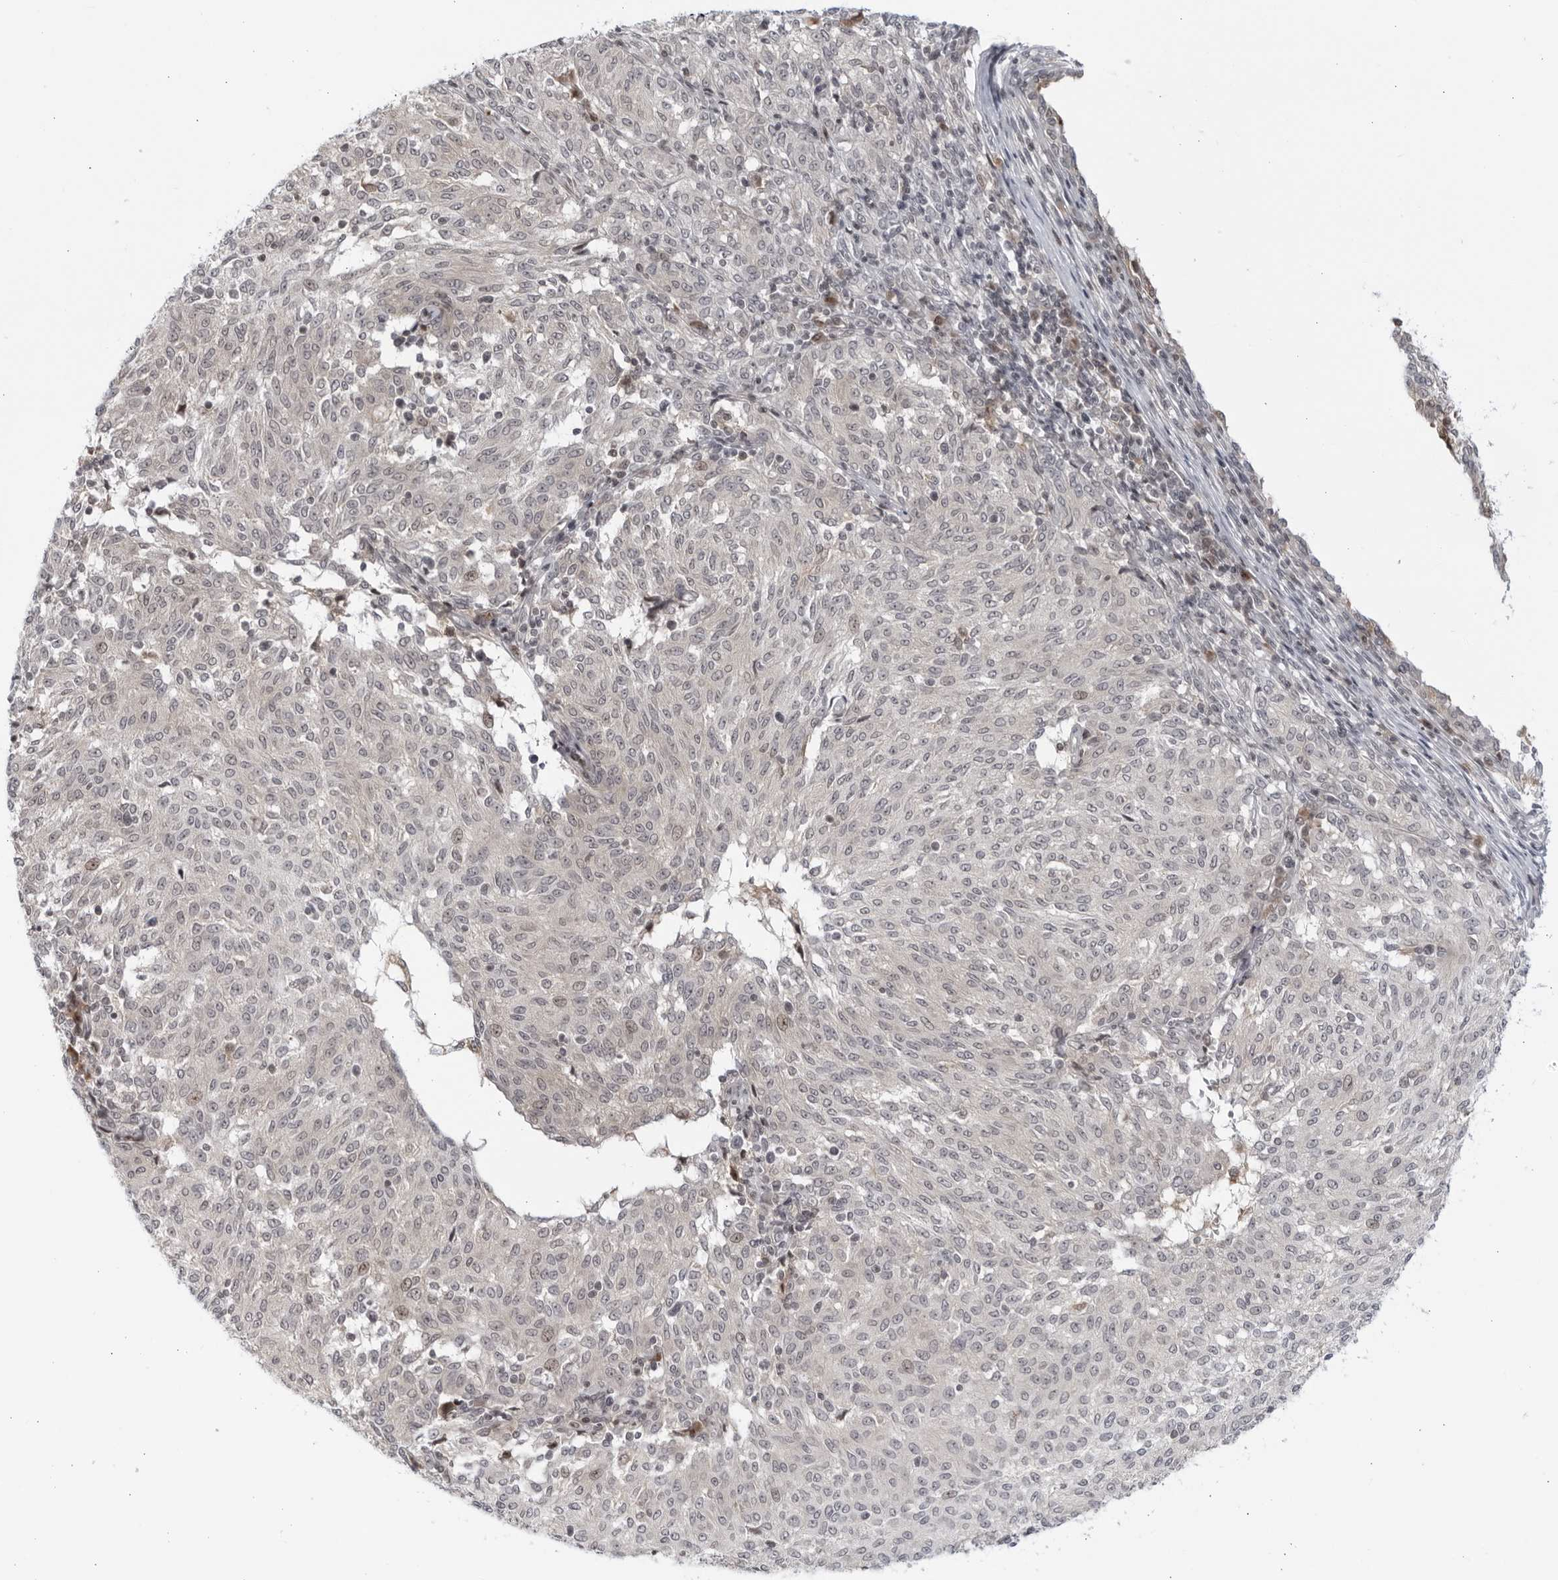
{"staining": {"intensity": "negative", "quantity": "none", "location": "none"}, "tissue": "melanoma", "cell_type": "Tumor cells", "image_type": "cancer", "snomed": [{"axis": "morphology", "description": "Malignant melanoma, NOS"}, {"axis": "topography", "description": "Skin"}], "caption": "Protein analysis of melanoma exhibits no significant expression in tumor cells.", "gene": "DTL", "patient": {"sex": "female", "age": 72}}